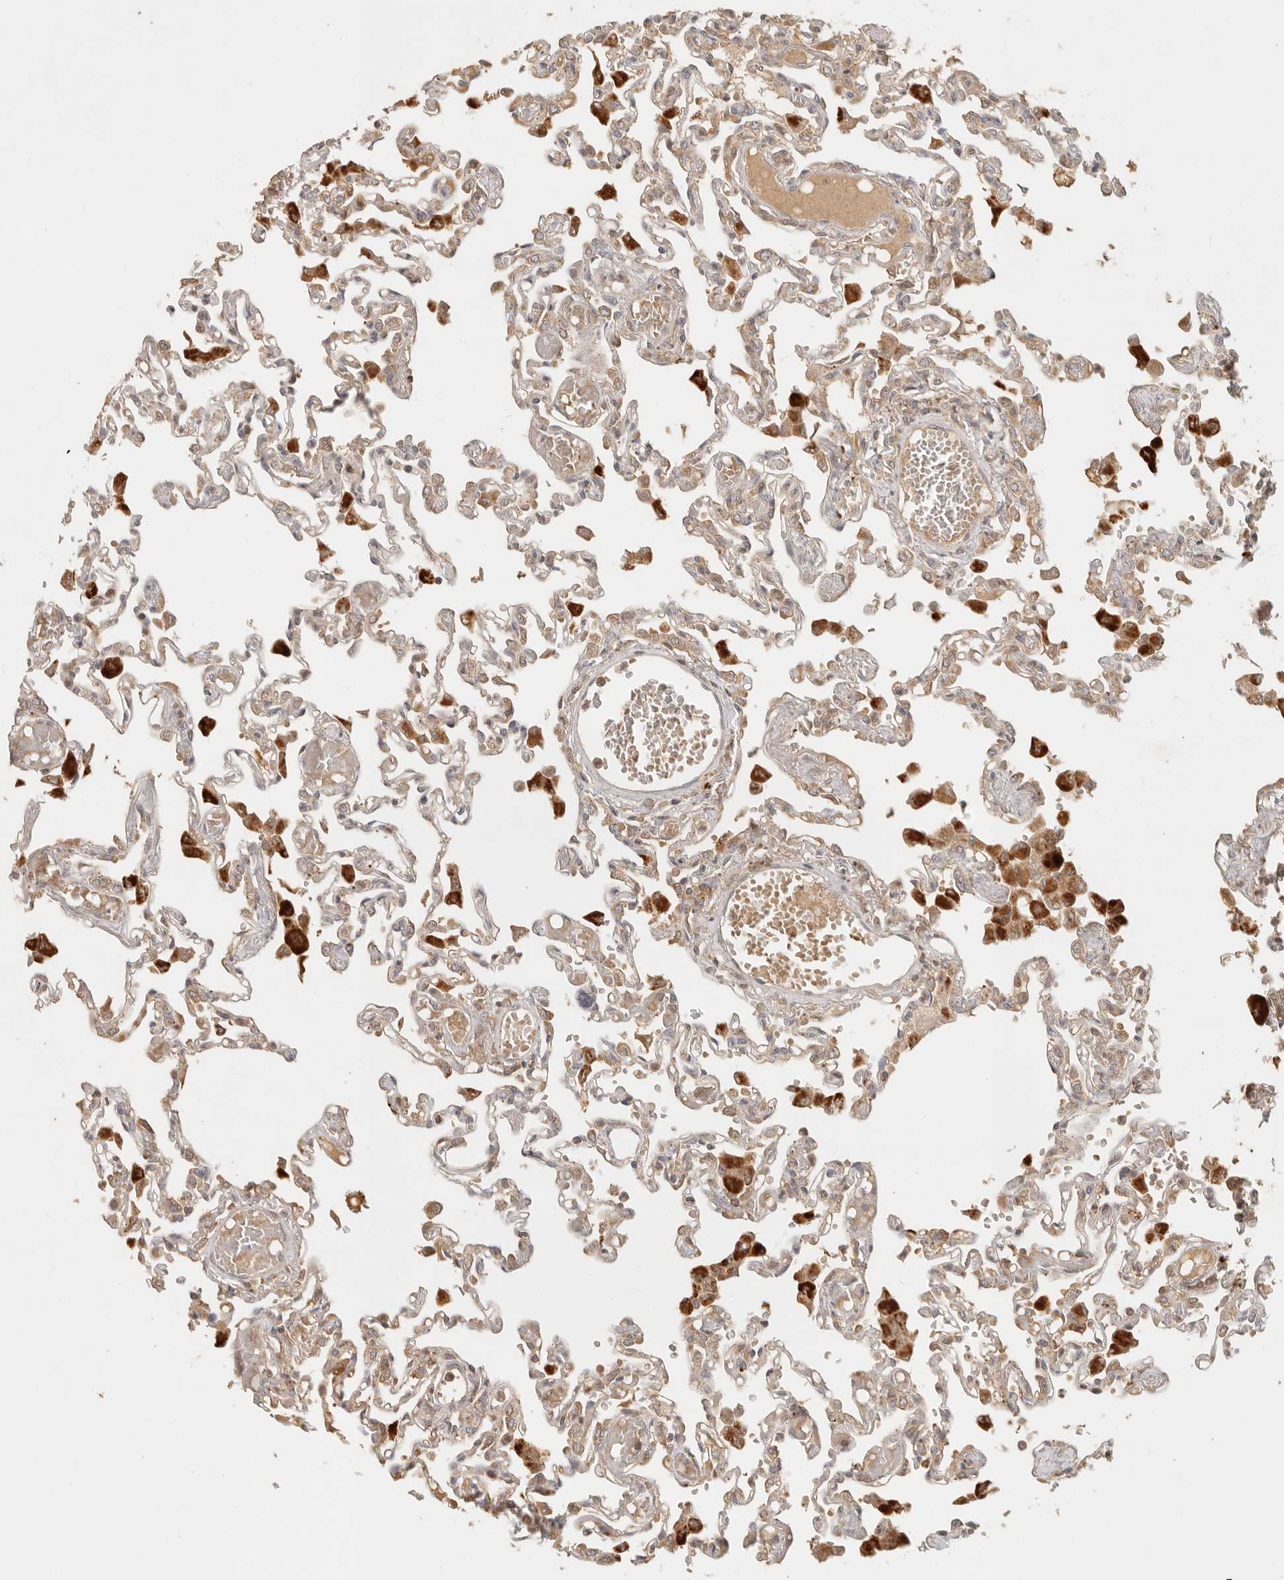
{"staining": {"intensity": "weak", "quantity": "25%-75%", "location": "cytoplasmic/membranous"}, "tissue": "lung", "cell_type": "Alveolar cells", "image_type": "normal", "snomed": [{"axis": "morphology", "description": "Normal tissue, NOS"}, {"axis": "topography", "description": "Bronchus"}, {"axis": "topography", "description": "Lung"}], "caption": "Brown immunohistochemical staining in unremarkable human lung exhibits weak cytoplasmic/membranous positivity in about 25%-75% of alveolar cells.", "gene": "ANKRD61", "patient": {"sex": "female", "age": 49}}